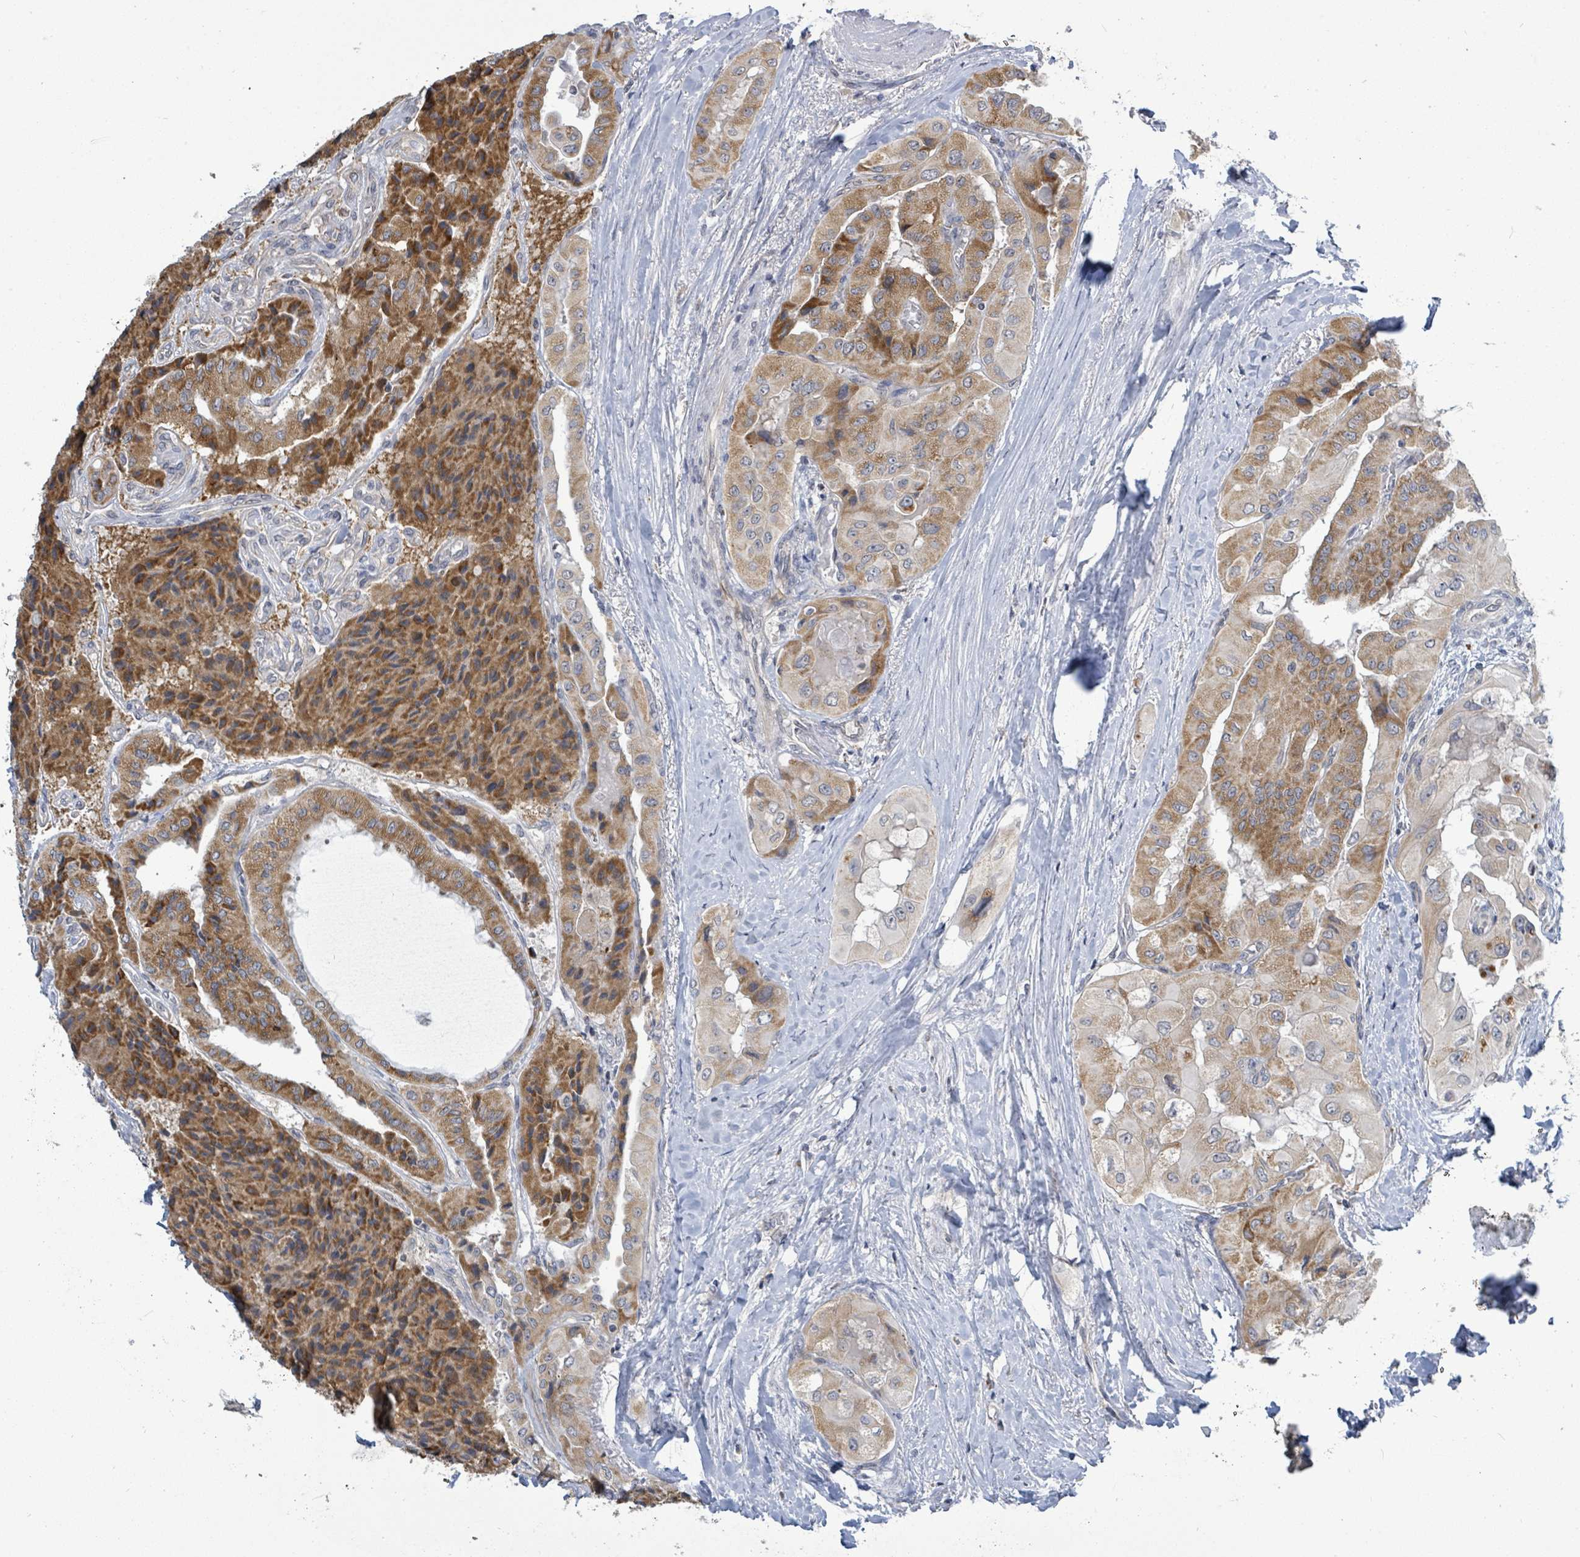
{"staining": {"intensity": "strong", "quantity": ">75%", "location": "cytoplasmic/membranous"}, "tissue": "thyroid cancer", "cell_type": "Tumor cells", "image_type": "cancer", "snomed": [{"axis": "morphology", "description": "Normal tissue, NOS"}, {"axis": "morphology", "description": "Papillary adenocarcinoma, NOS"}, {"axis": "topography", "description": "Thyroid gland"}], "caption": "Protein staining exhibits strong cytoplasmic/membranous staining in about >75% of tumor cells in thyroid cancer (papillary adenocarcinoma). Nuclei are stained in blue.", "gene": "COQ10B", "patient": {"sex": "female", "age": 59}}